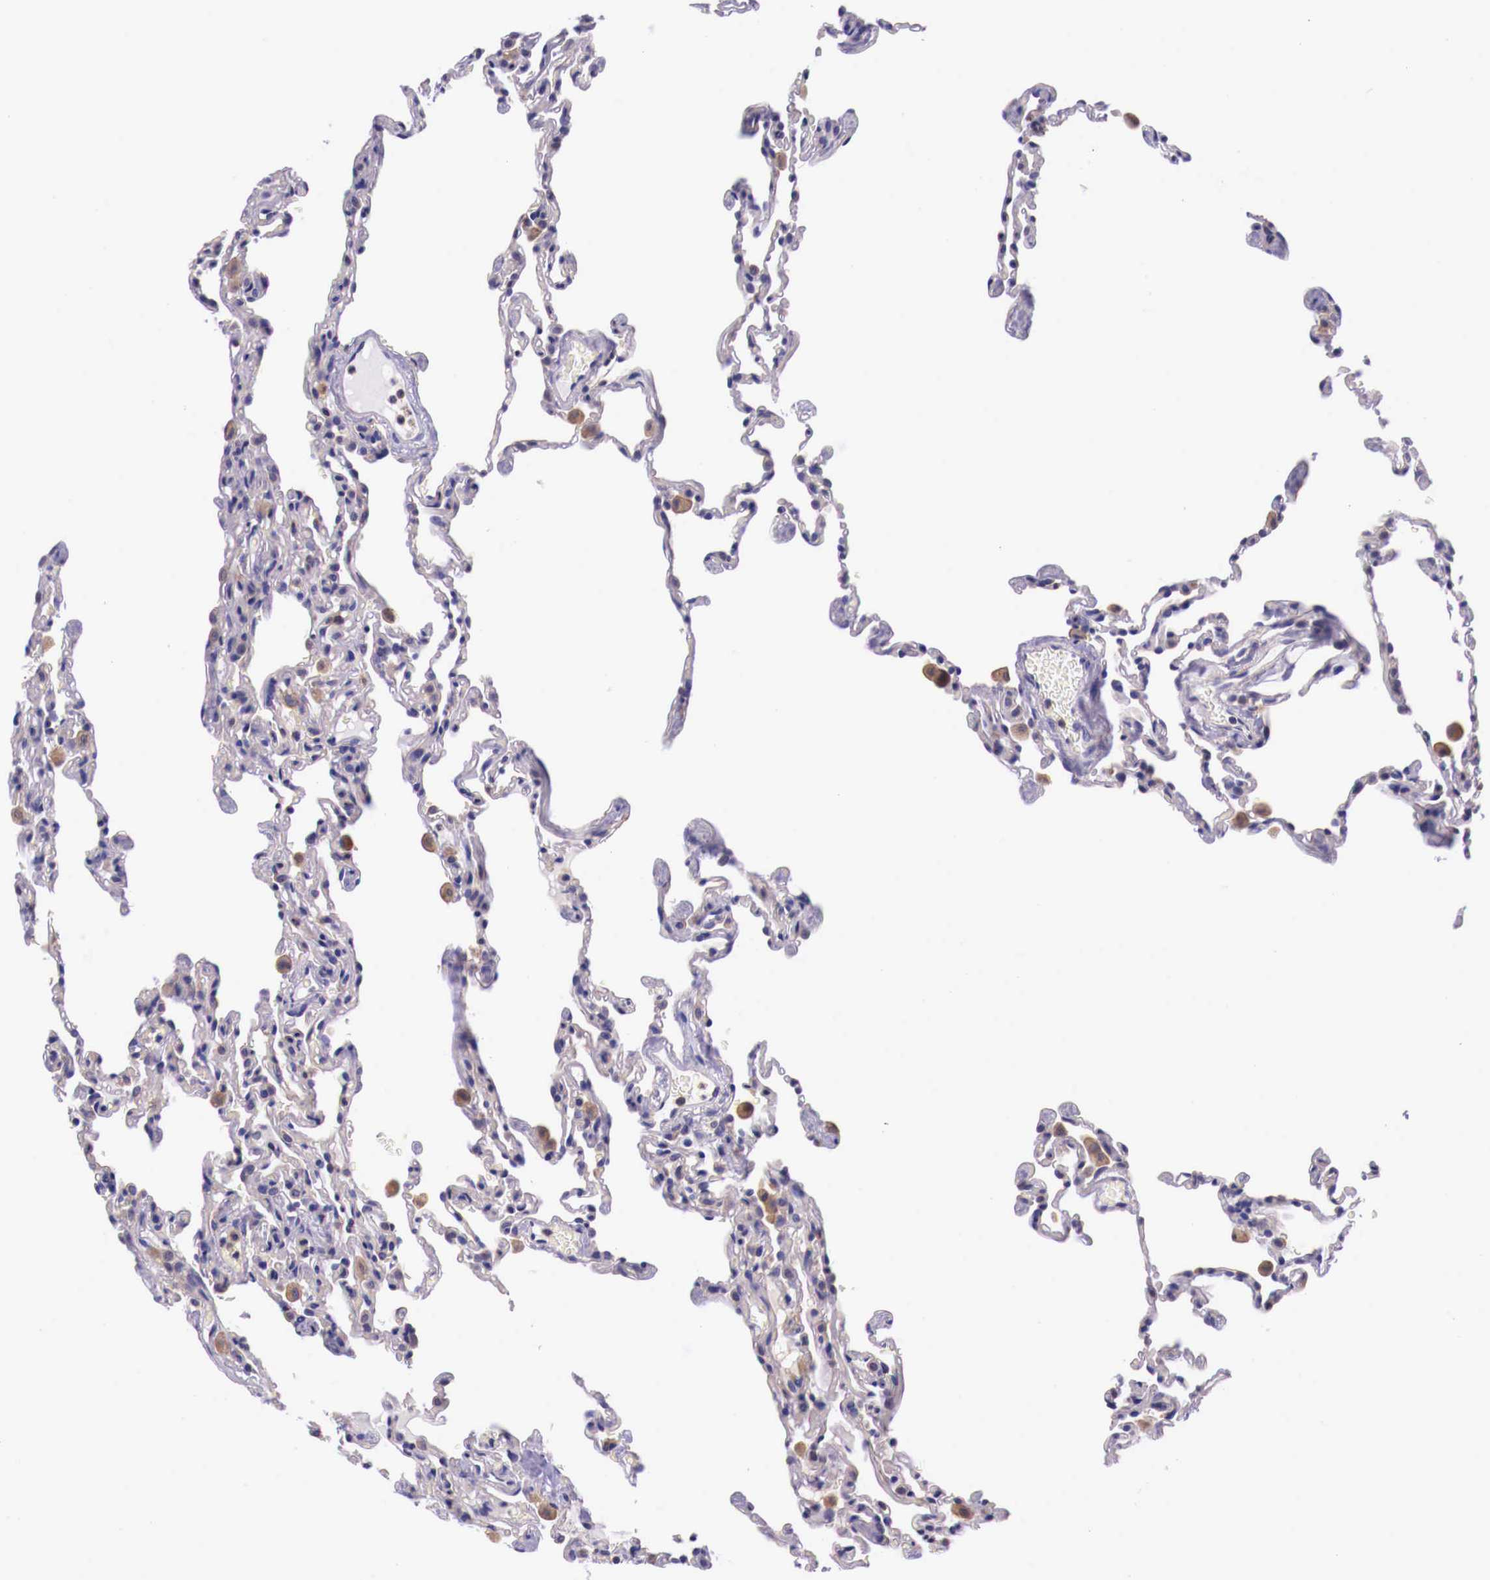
{"staining": {"intensity": "weak", "quantity": ">75%", "location": "cytoplasmic/membranous"}, "tissue": "lung", "cell_type": "Alveolar cells", "image_type": "normal", "snomed": [{"axis": "morphology", "description": "Normal tissue, NOS"}, {"axis": "topography", "description": "Lung"}], "caption": "Unremarkable lung exhibits weak cytoplasmic/membranous positivity in about >75% of alveolar cells (Brightfield microscopy of DAB IHC at high magnification)..", "gene": "GRIPAP1", "patient": {"sex": "female", "age": 61}}